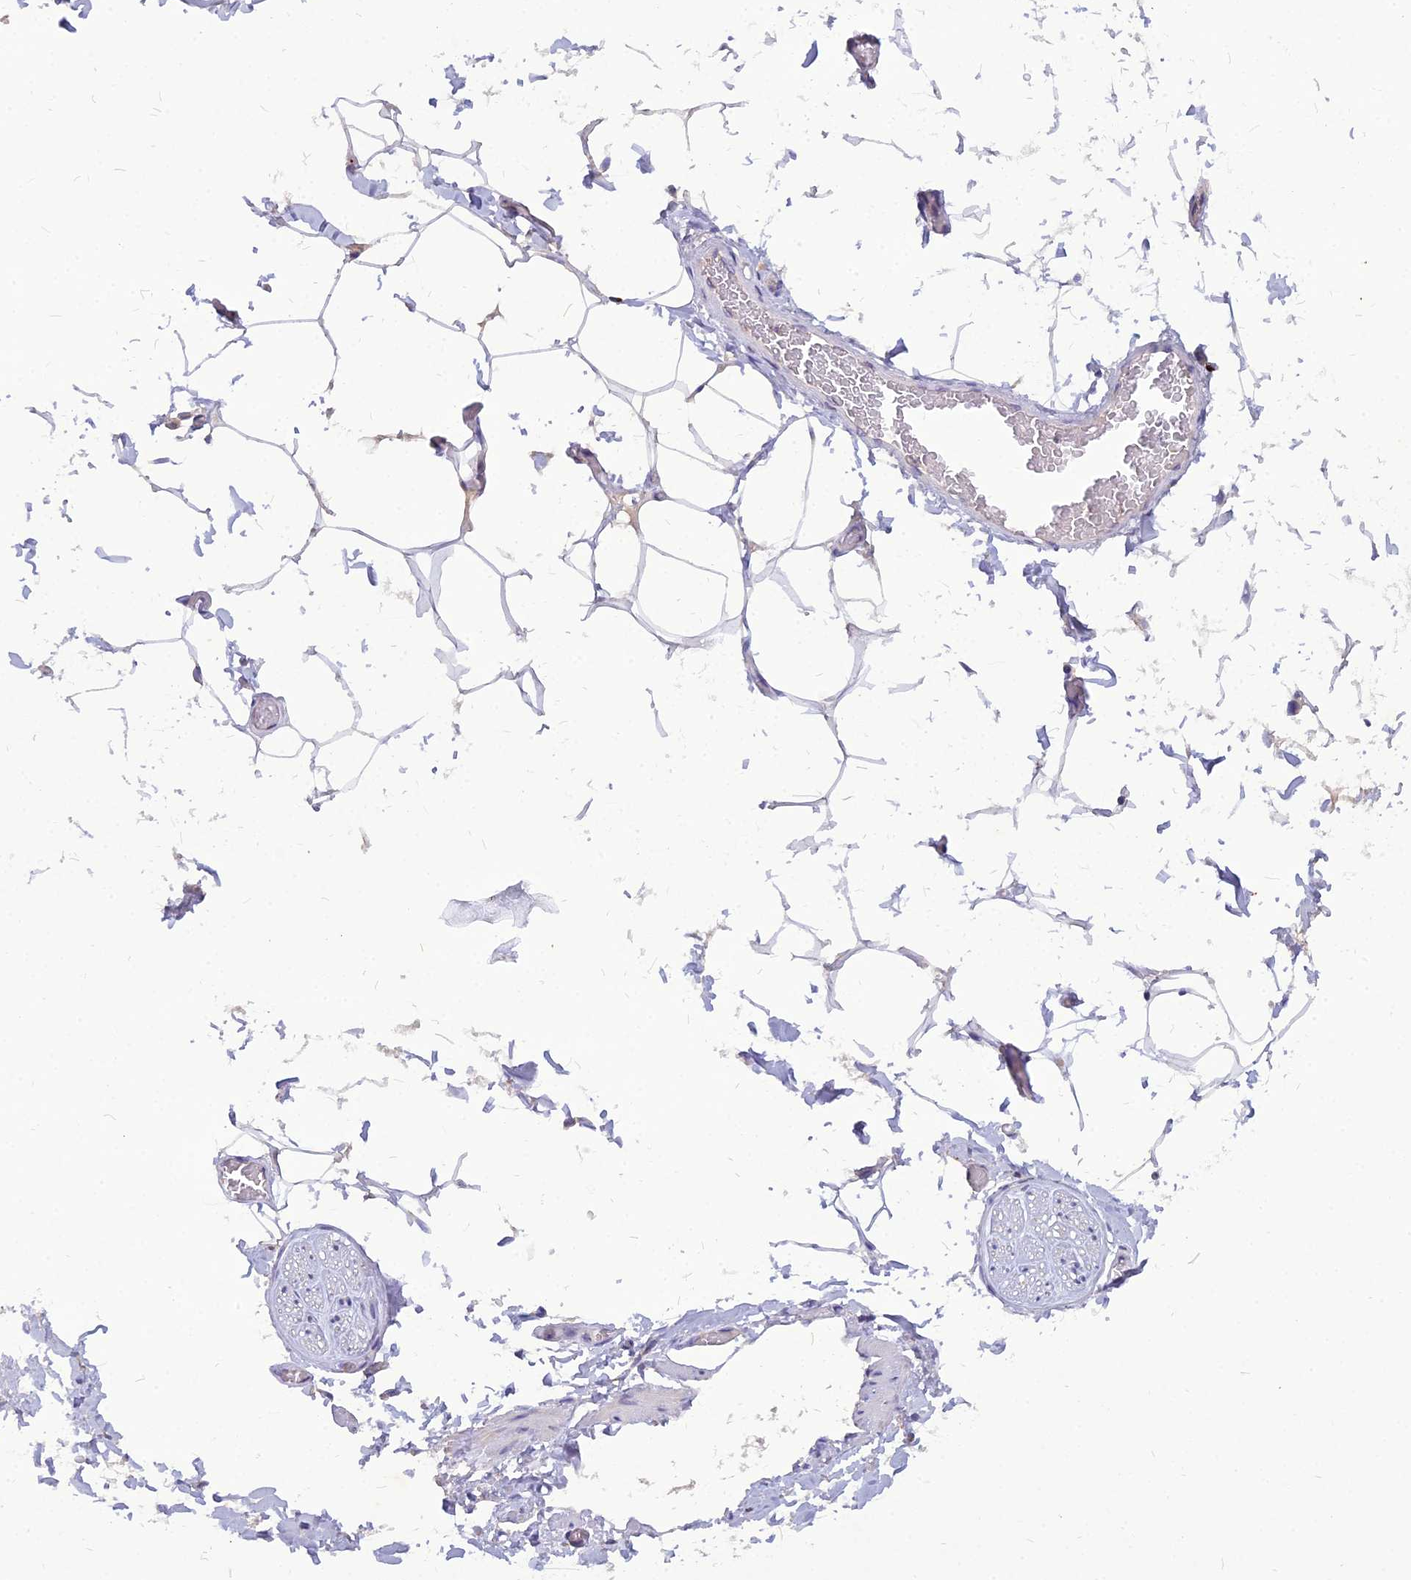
{"staining": {"intensity": "negative", "quantity": "none", "location": "none"}, "tissue": "adipose tissue", "cell_type": "Adipocytes", "image_type": "normal", "snomed": [{"axis": "morphology", "description": "Normal tissue, NOS"}, {"axis": "topography", "description": "Soft tissue"}, {"axis": "topography", "description": "Adipose tissue"}, {"axis": "topography", "description": "Vascular tissue"}, {"axis": "topography", "description": "Peripheral nerve tissue"}], "caption": "Adipocytes are negative for brown protein staining in unremarkable adipose tissue. The staining is performed using DAB brown chromogen with nuclei counter-stained in using hematoxylin.", "gene": "PCED1B", "patient": {"sex": "male", "age": 46}}